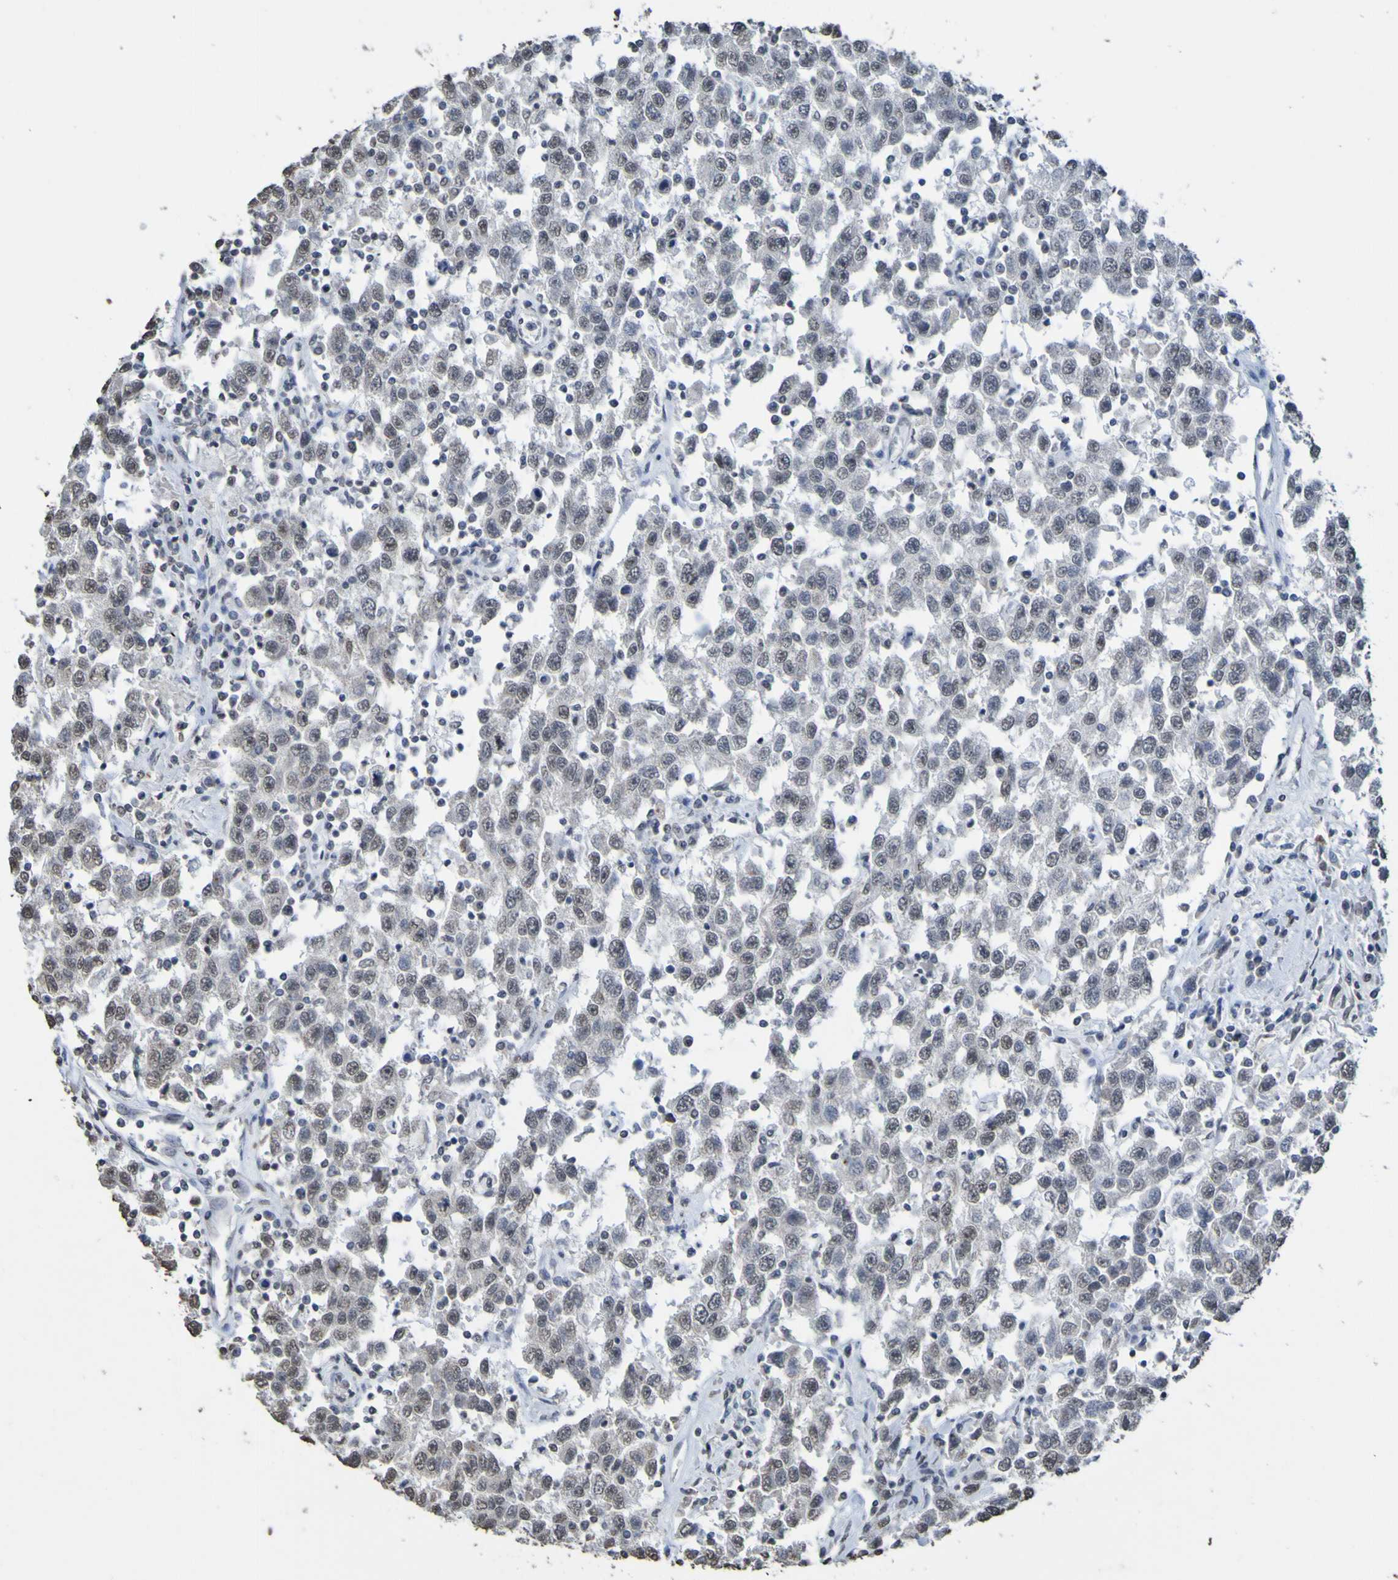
{"staining": {"intensity": "negative", "quantity": "none", "location": "none"}, "tissue": "testis cancer", "cell_type": "Tumor cells", "image_type": "cancer", "snomed": [{"axis": "morphology", "description": "Seminoma, NOS"}, {"axis": "topography", "description": "Testis"}], "caption": "Seminoma (testis) was stained to show a protein in brown. There is no significant expression in tumor cells.", "gene": "ALKBH2", "patient": {"sex": "male", "age": 41}}